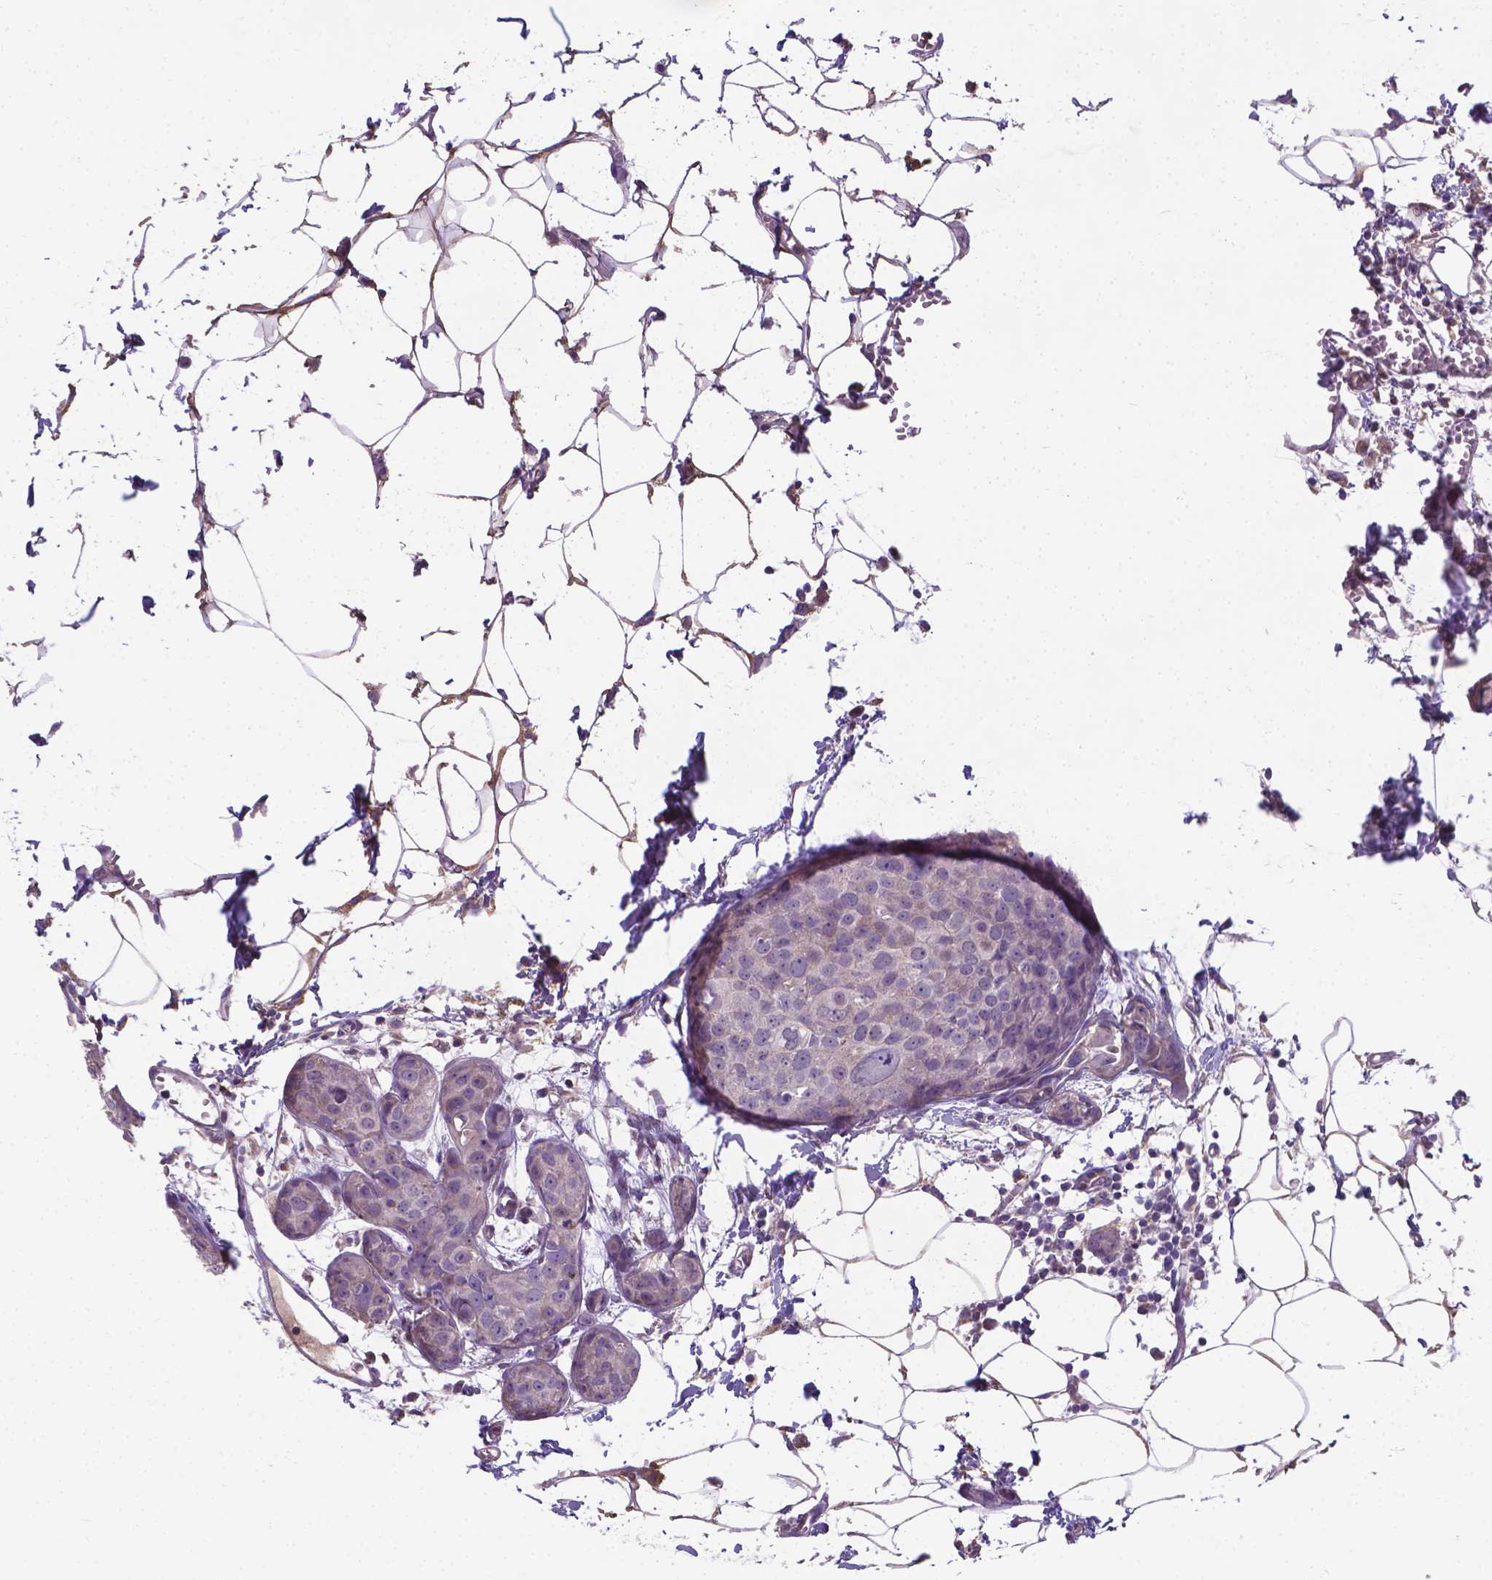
{"staining": {"intensity": "negative", "quantity": "none", "location": "none"}, "tissue": "breast cancer", "cell_type": "Tumor cells", "image_type": "cancer", "snomed": [{"axis": "morphology", "description": "Duct carcinoma"}, {"axis": "topography", "description": "Breast"}], "caption": "Breast intraductal carcinoma was stained to show a protein in brown. There is no significant positivity in tumor cells.", "gene": "GPR63", "patient": {"sex": "female", "age": 38}}